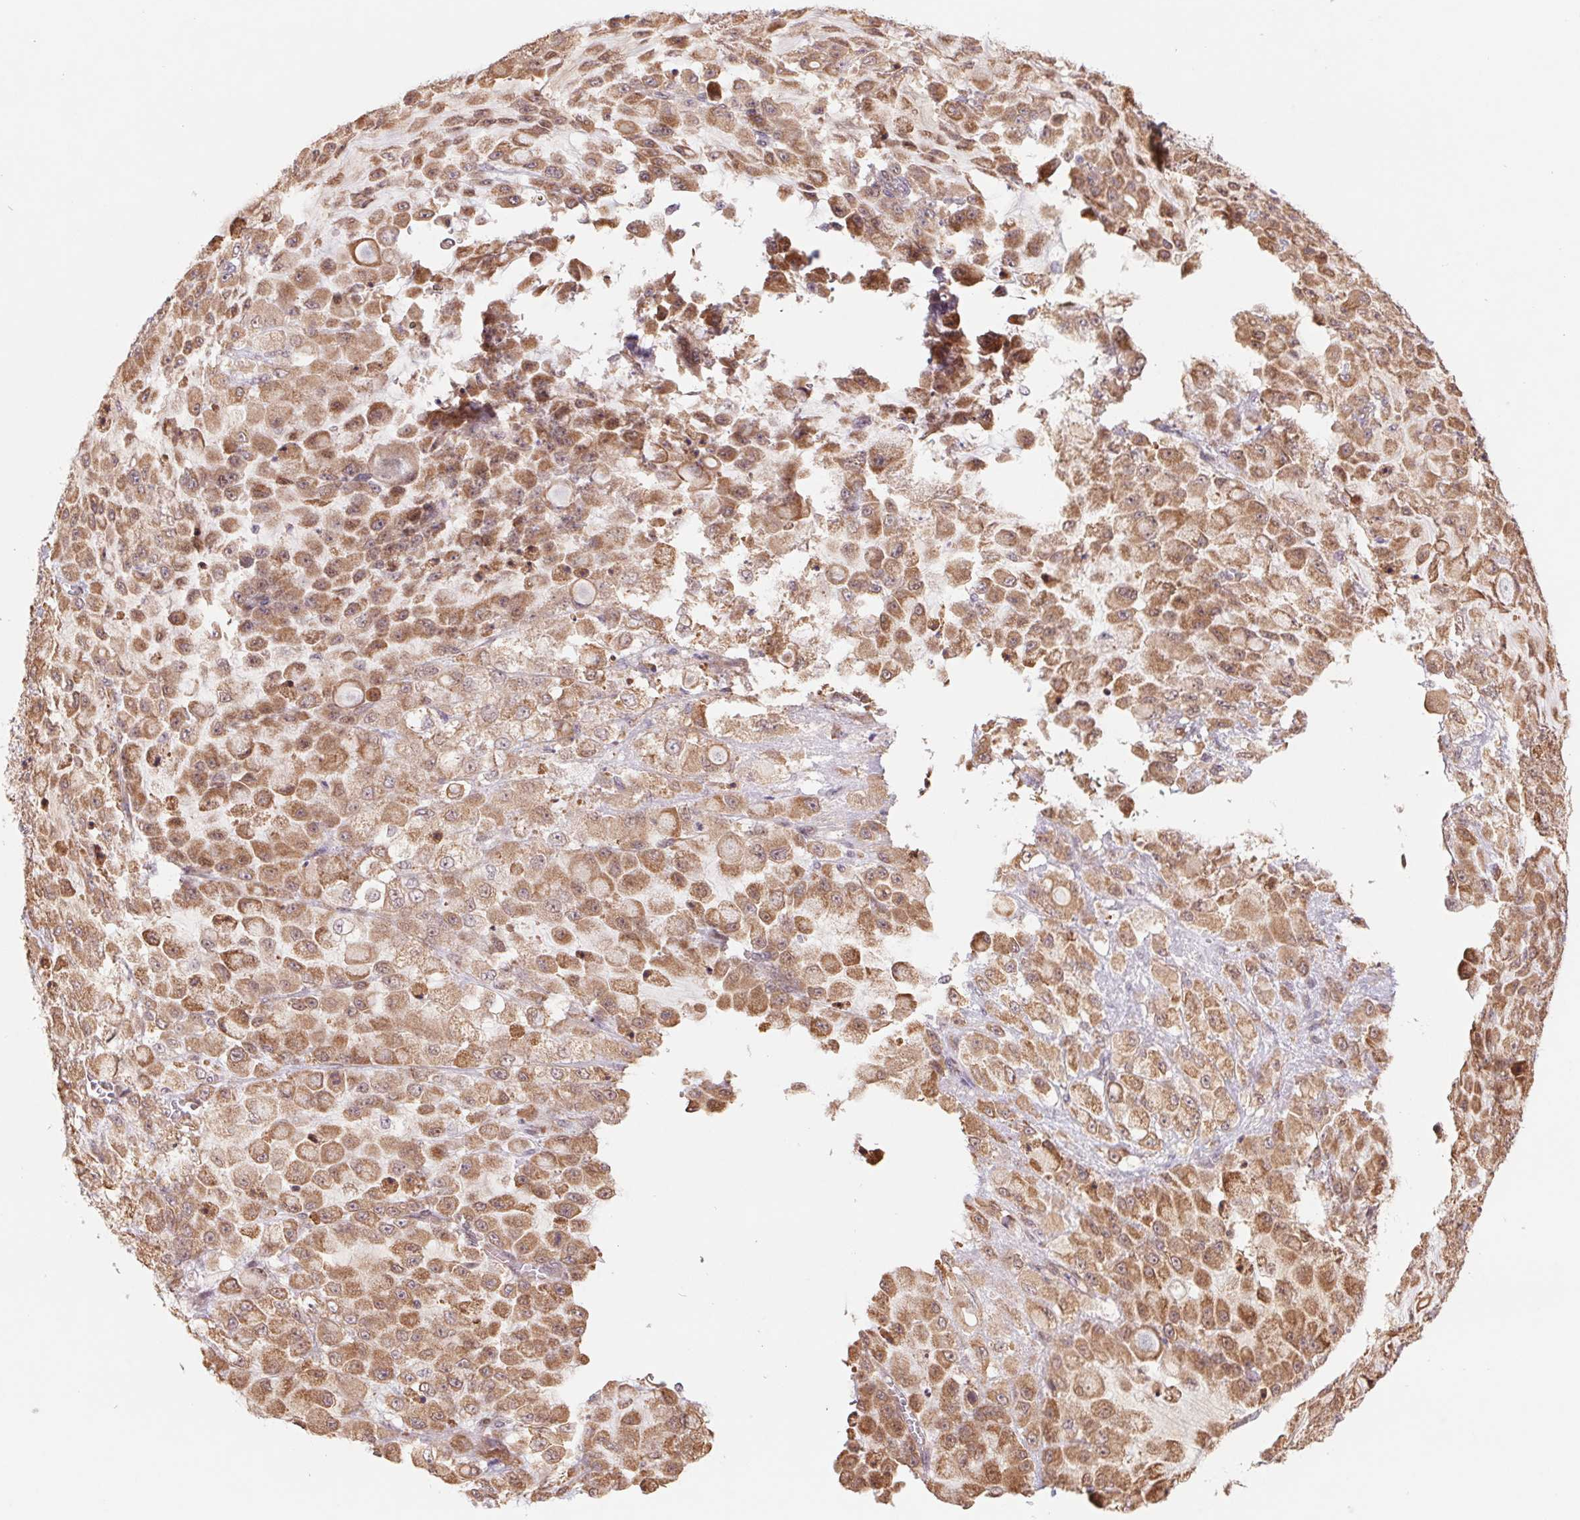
{"staining": {"intensity": "moderate", "quantity": ">75%", "location": "cytoplasmic/membranous,nuclear"}, "tissue": "stomach cancer", "cell_type": "Tumor cells", "image_type": "cancer", "snomed": [{"axis": "morphology", "description": "Adenocarcinoma, NOS"}, {"axis": "topography", "description": "Stomach"}], "caption": "The photomicrograph exhibits a brown stain indicating the presence of a protein in the cytoplasmic/membranous and nuclear of tumor cells in stomach cancer.", "gene": "RRM1", "patient": {"sex": "female", "age": 76}}